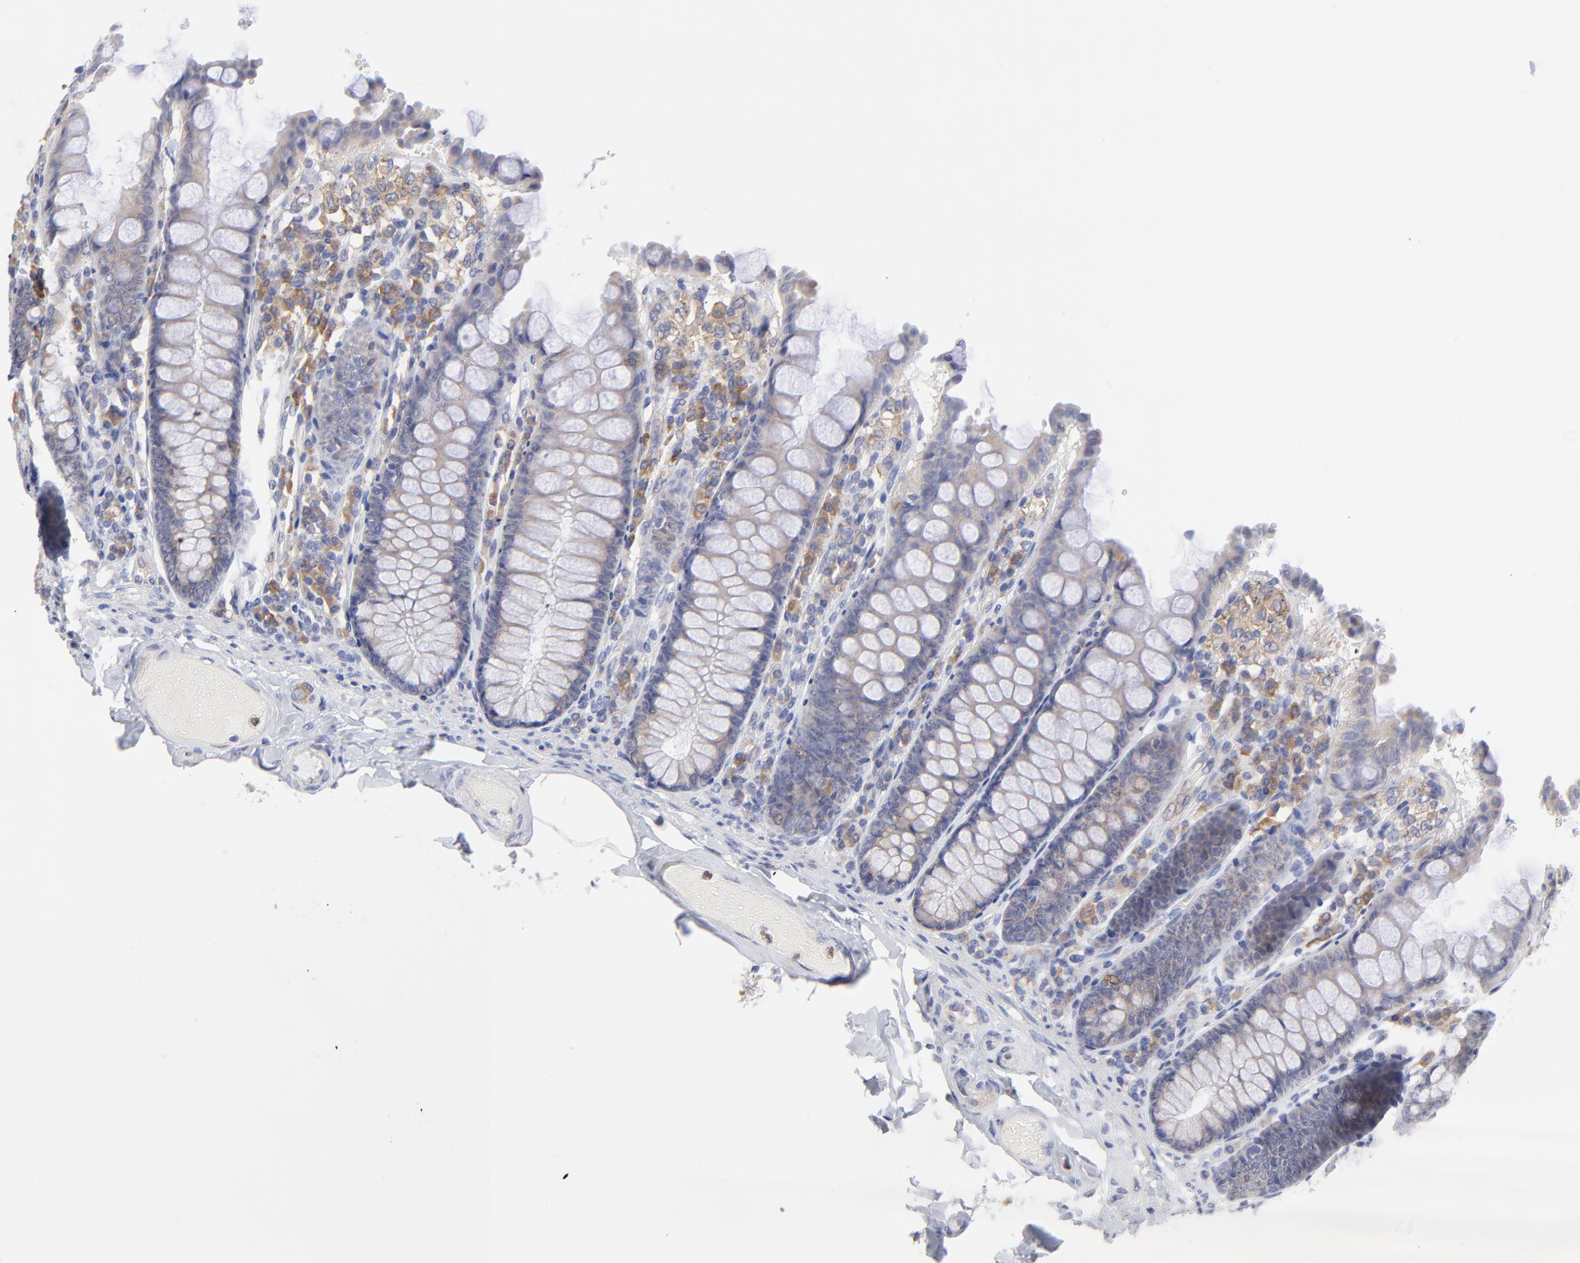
{"staining": {"intensity": "negative", "quantity": "none", "location": "none"}, "tissue": "colon", "cell_type": "Endothelial cells", "image_type": "normal", "snomed": [{"axis": "morphology", "description": "Normal tissue, NOS"}, {"axis": "topography", "description": "Colon"}], "caption": "IHC histopathology image of unremarkable colon: colon stained with DAB exhibits no significant protein staining in endothelial cells.", "gene": "MOSPD2", "patient": {"sex": "female", "age": 61}}